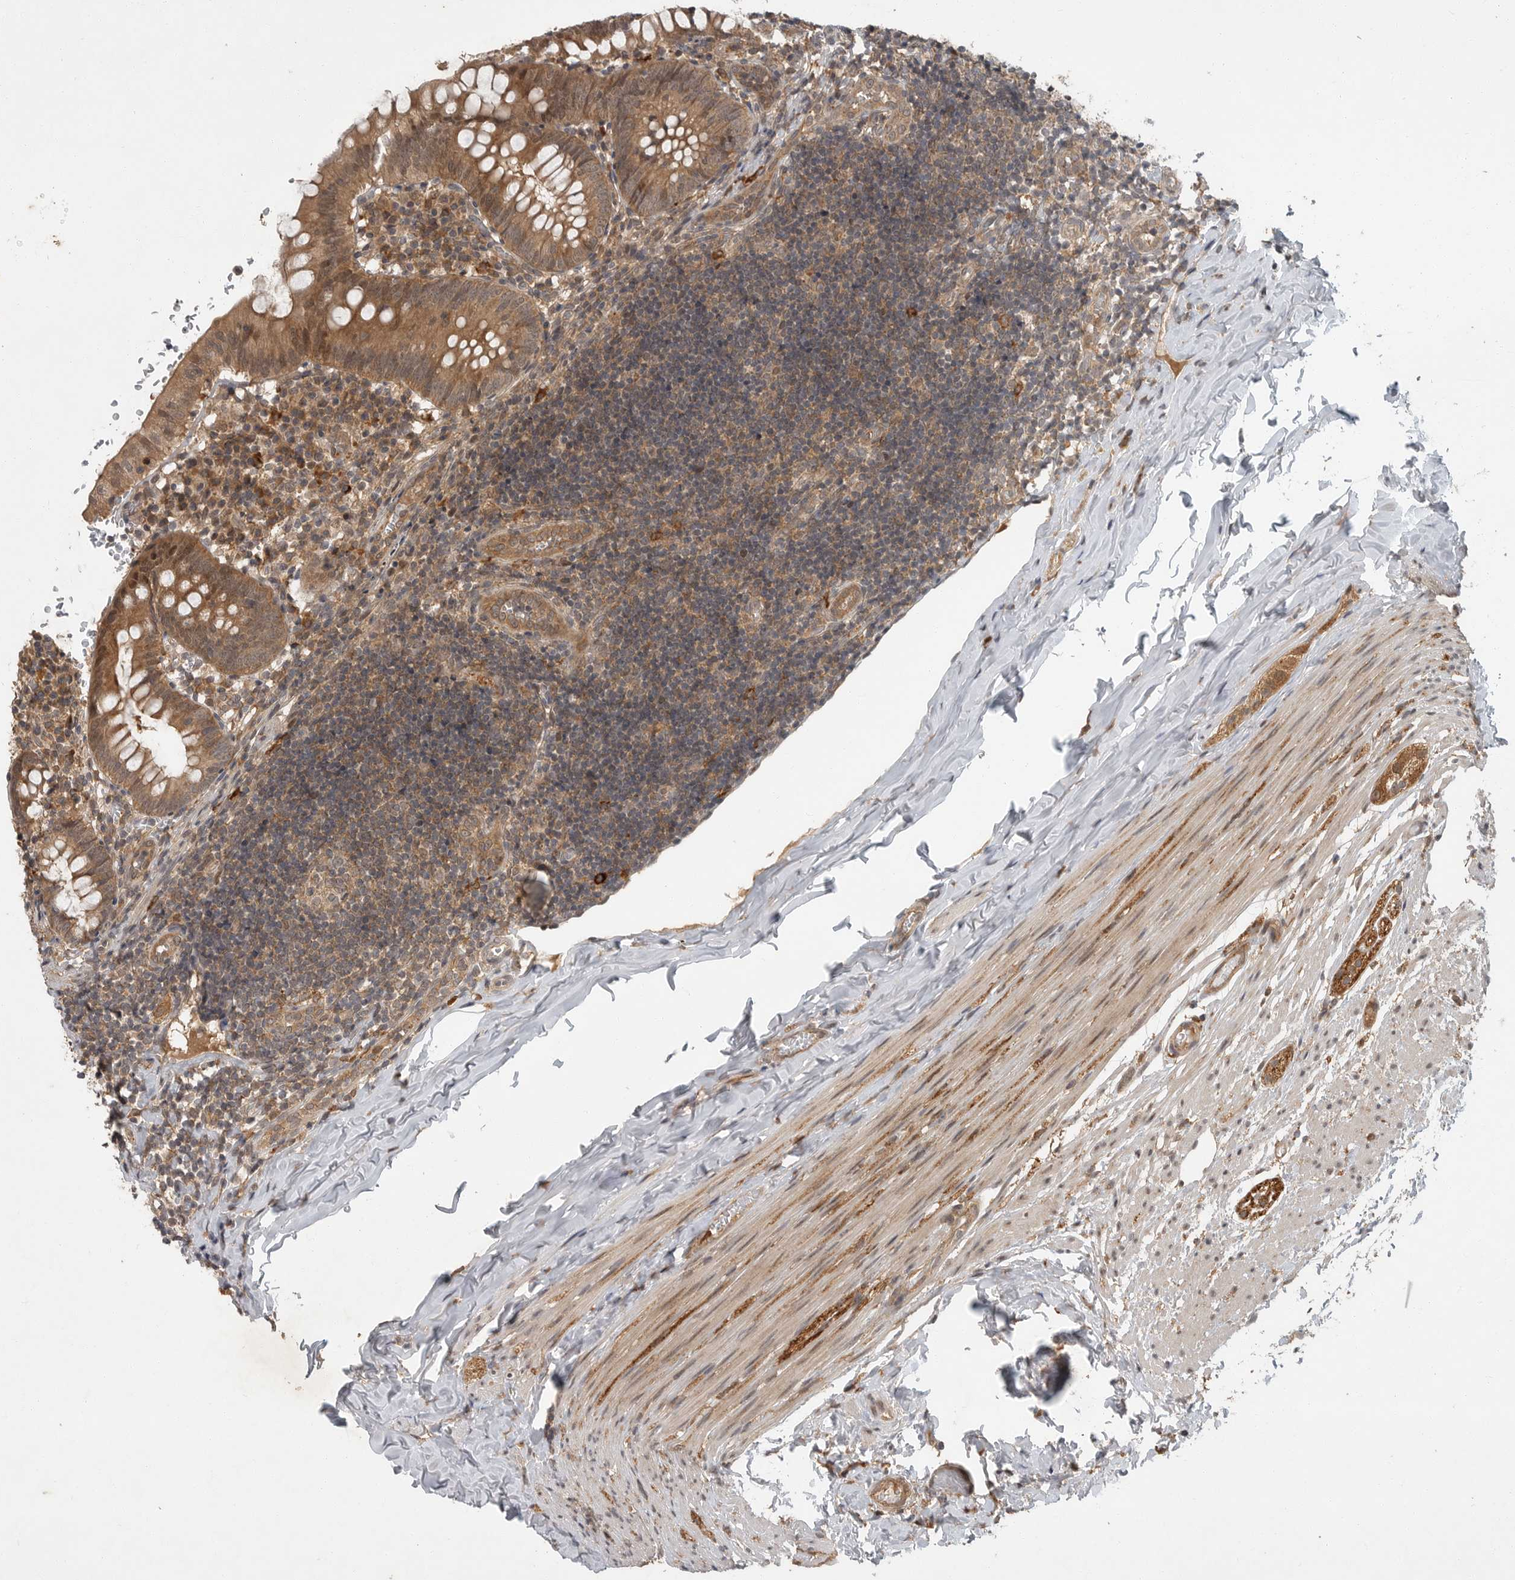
{"staining": {"intensity": "moderate", "quantity": ">75%", "location": "cytoplasmic/membranous"}, "tissue": "appendix", "cell_type": "Glandular cells", "image_type": "normal", "snomed": [{"axis": "morphology", "description": "Normal tissue, NOS"}, {"axis": "topography", "description": "Appendix"}], "caption": "The histopathology image exhibits staining of normal appendix, revealing moderate cytoplasmic/membranous protein expression (brown color) within glandular cells.", "gene": "OSBPL9", "patient": {"sex": "male", "age": 8}}